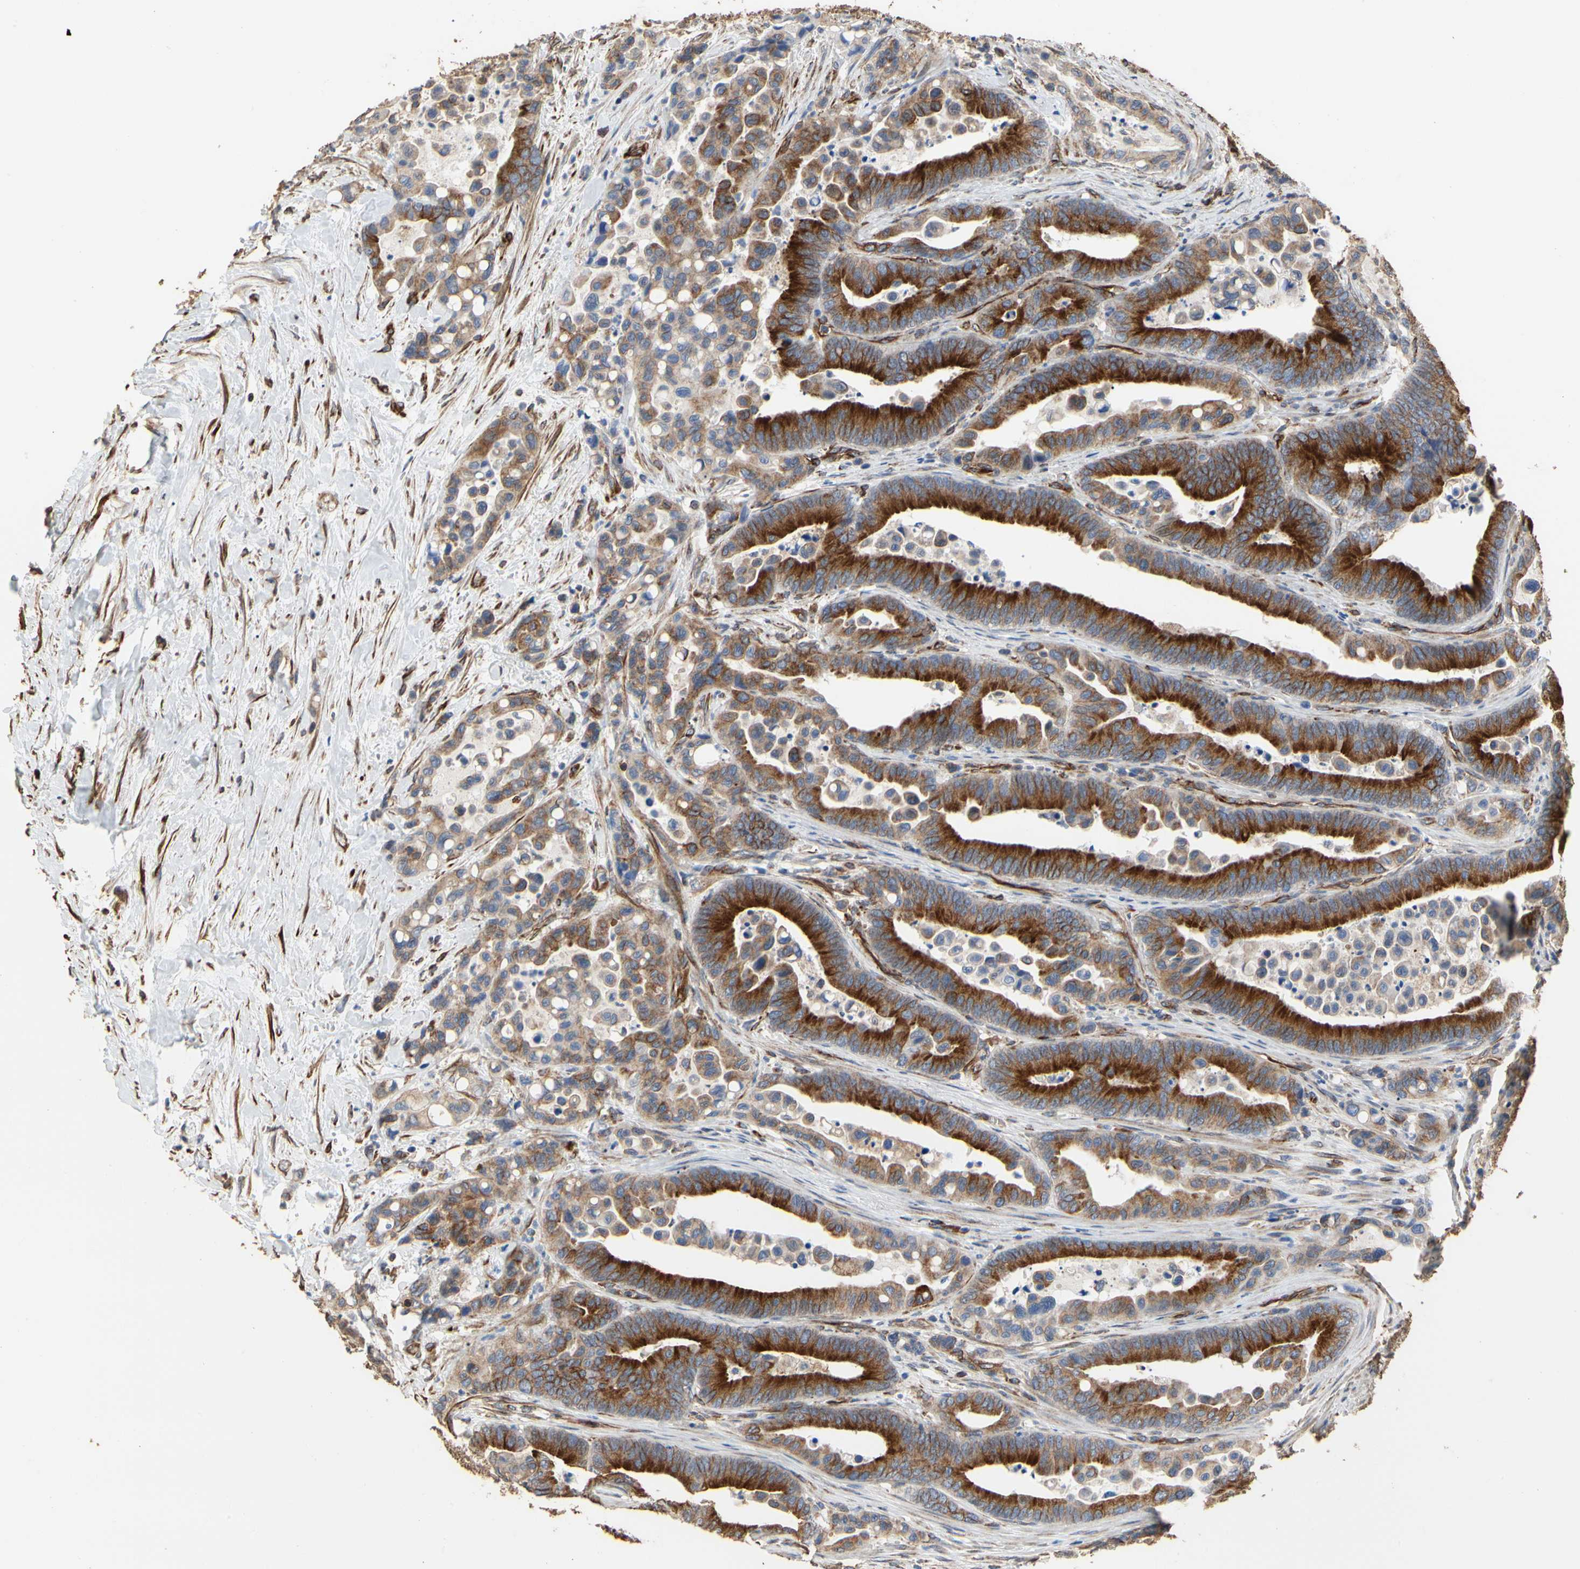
{"staining": {"intensity": "moderate", "quantity": "25%-75%", "location": "cytoplasmic/membranous"}, "tissue": "colorectal cancer", "cell_type": "Tumor cells", "image_type": "cancer", "snomed": [{"axis": "morphology", "description": "Normal tissue, NOS"}, {"axis": "morphology", "description": "Adenocarcinoma, NOS"}, {"axis": "topography", "description": "Colon"}], "caption": "A photomicrograph of human adenocarcinoma (colorectal) stained for a protein exhibits moderate cytoplasmic/membranous brown staining in tumor cells. (DAB IHC with brightfield microscopy, high magnification).", "gene": "TUBA1A", "patient": {"sex": "male", "age": 82}}